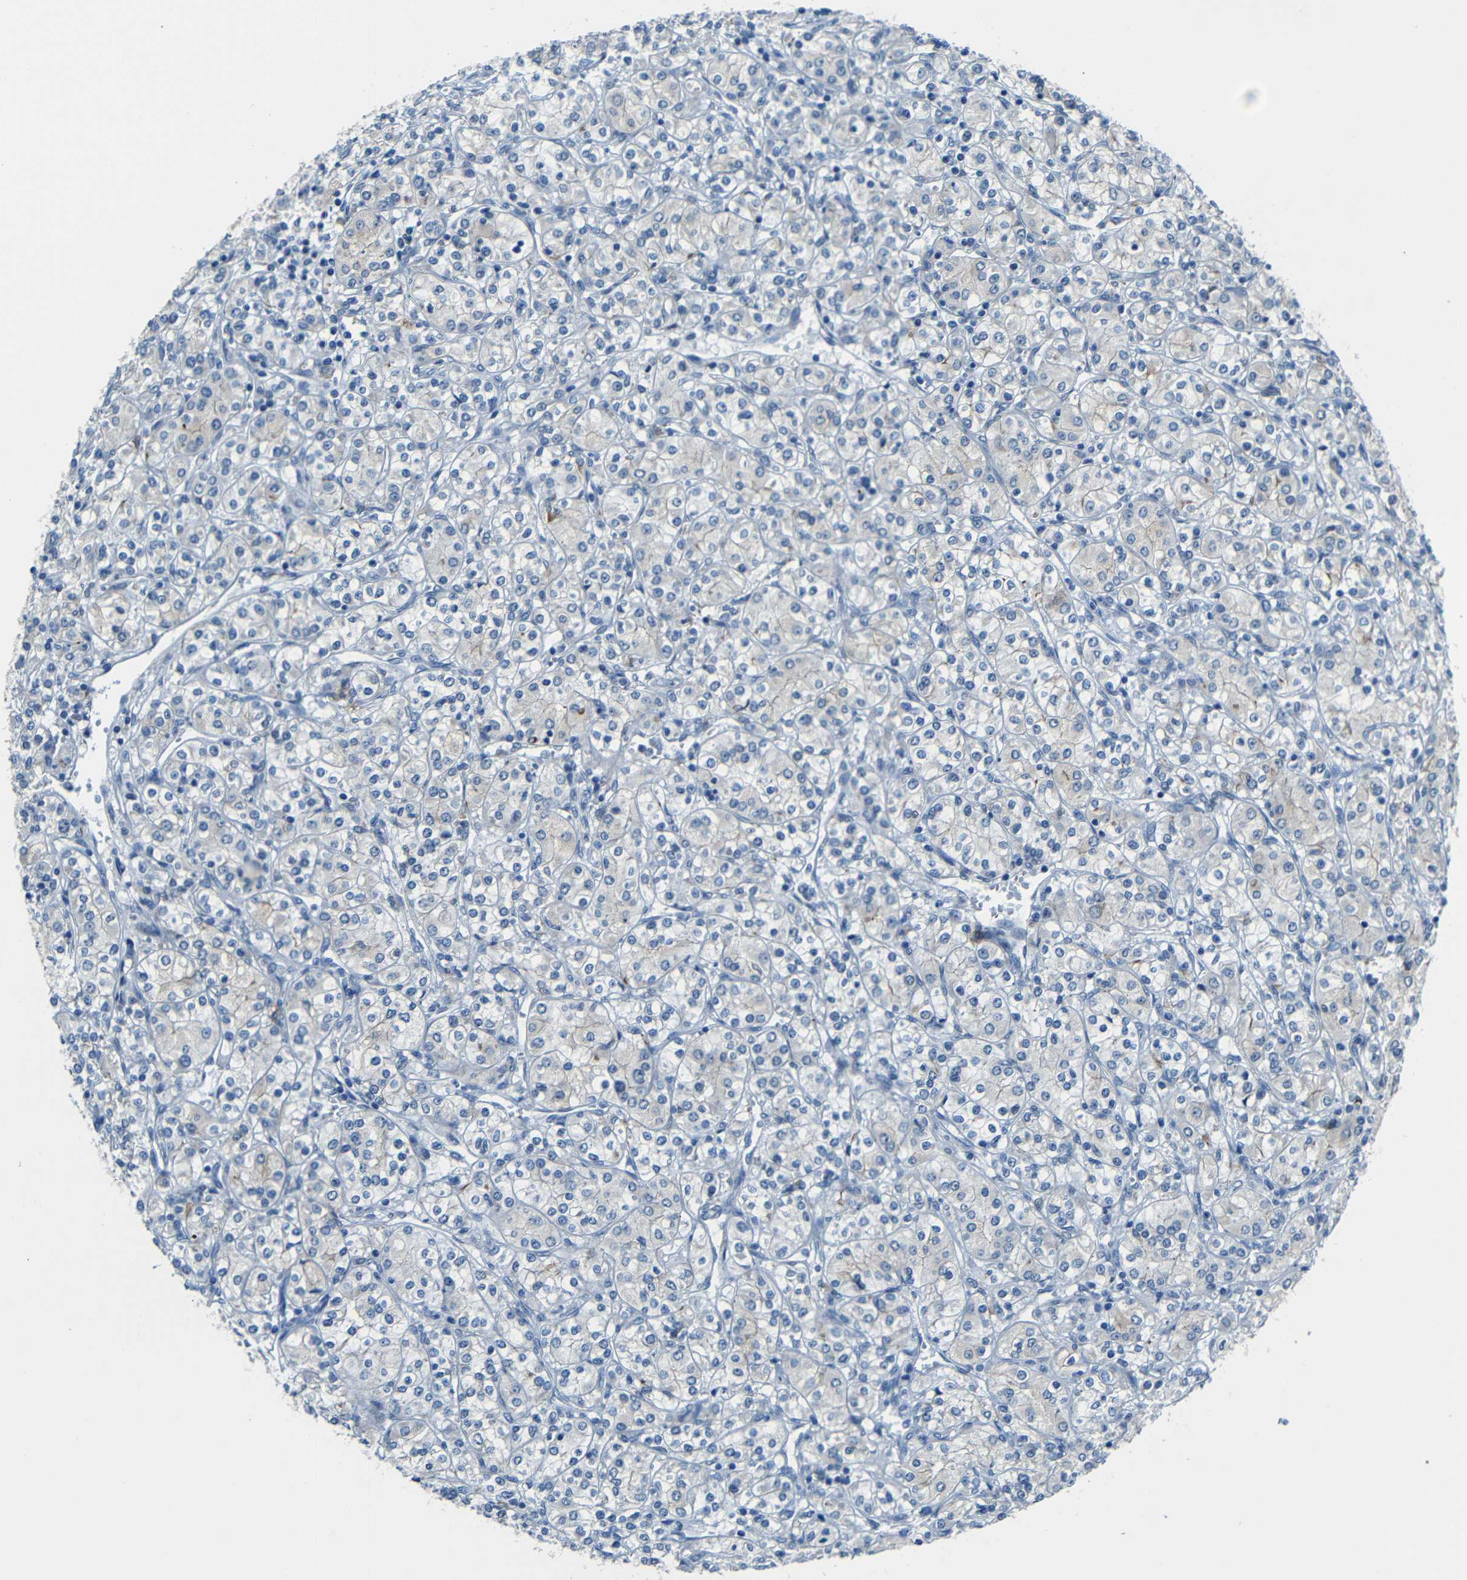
{"staining": {"intensity": "negative", "quantity": "none", "location": "none"}, "tissue": "renal cancer", "cell_type": "Tumor cells", "image_type": "cancer", "snomed": [{"axis": "morphology", "description": "Adenocarcinoma, NOS"}, {"axis": "topography", "description": "Kidney"}], "caption": "Renal cancer stained for a protein using immunohistochemistry displays no positivity tumor cells.", "gene": "ANKRD22", "patient": {"sex": "male", "age": 77}}